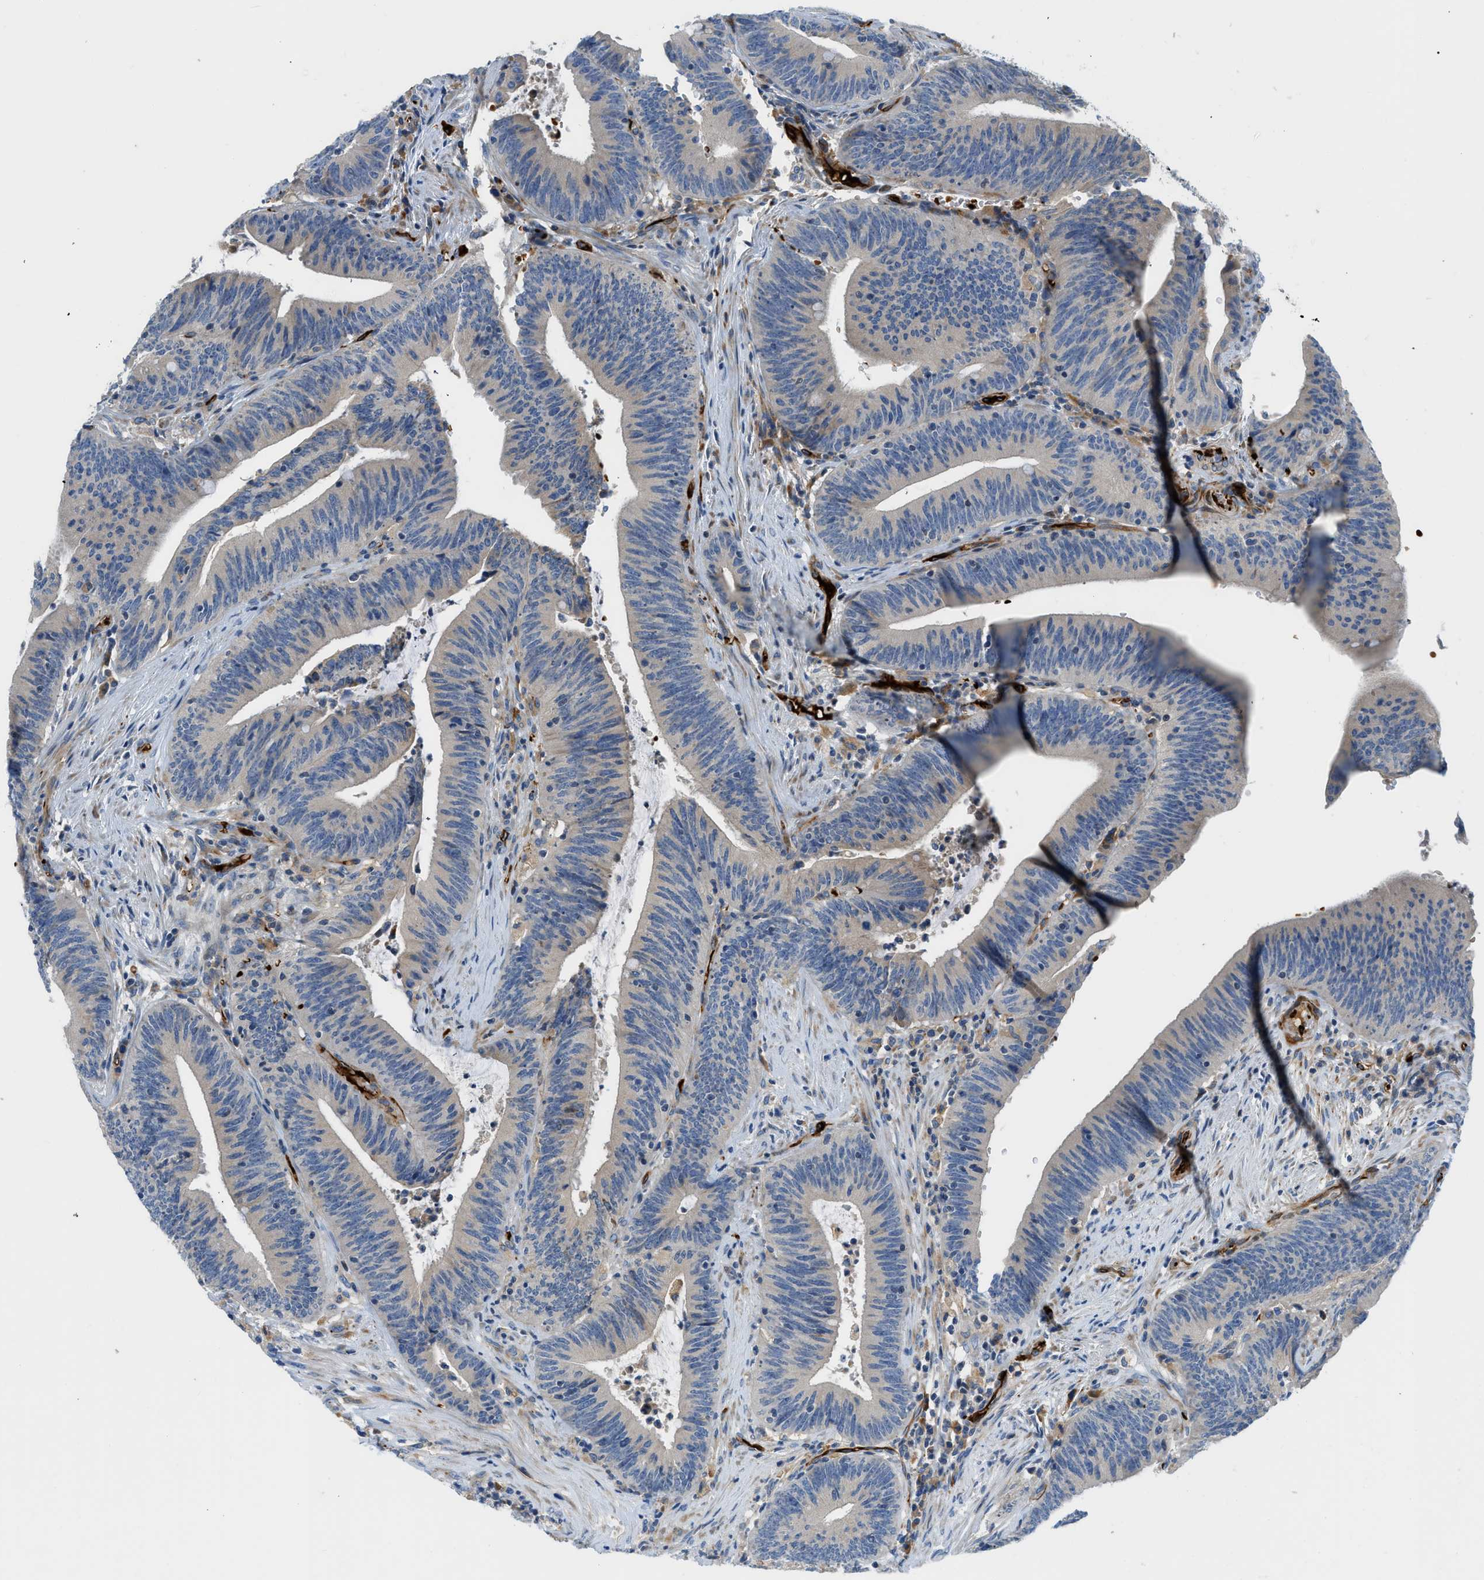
{"staining": {"intensity": "weak", "quantity": "<25%", "location": "cytoplasmic/membranous"}, "tissue": "colorectal cancer", "cell_type": "Tumor cells", "image_type": "cancer", "snomed": [{"axis": "morphology", "description": "Normal tissue, NOS"}, {"axis": "morphology", "description": "Adenocarcinoma, NOS"}, {"axis": "topography", "description": "Rectum"}], "caption": "Immunohistochemistry image of adenocarcinoma (colorectal) stained for a protein (brown), which displays no staining in tumor cells.", "gene": "ZNF831", "patient": {"sex": "female", "age": 66}}